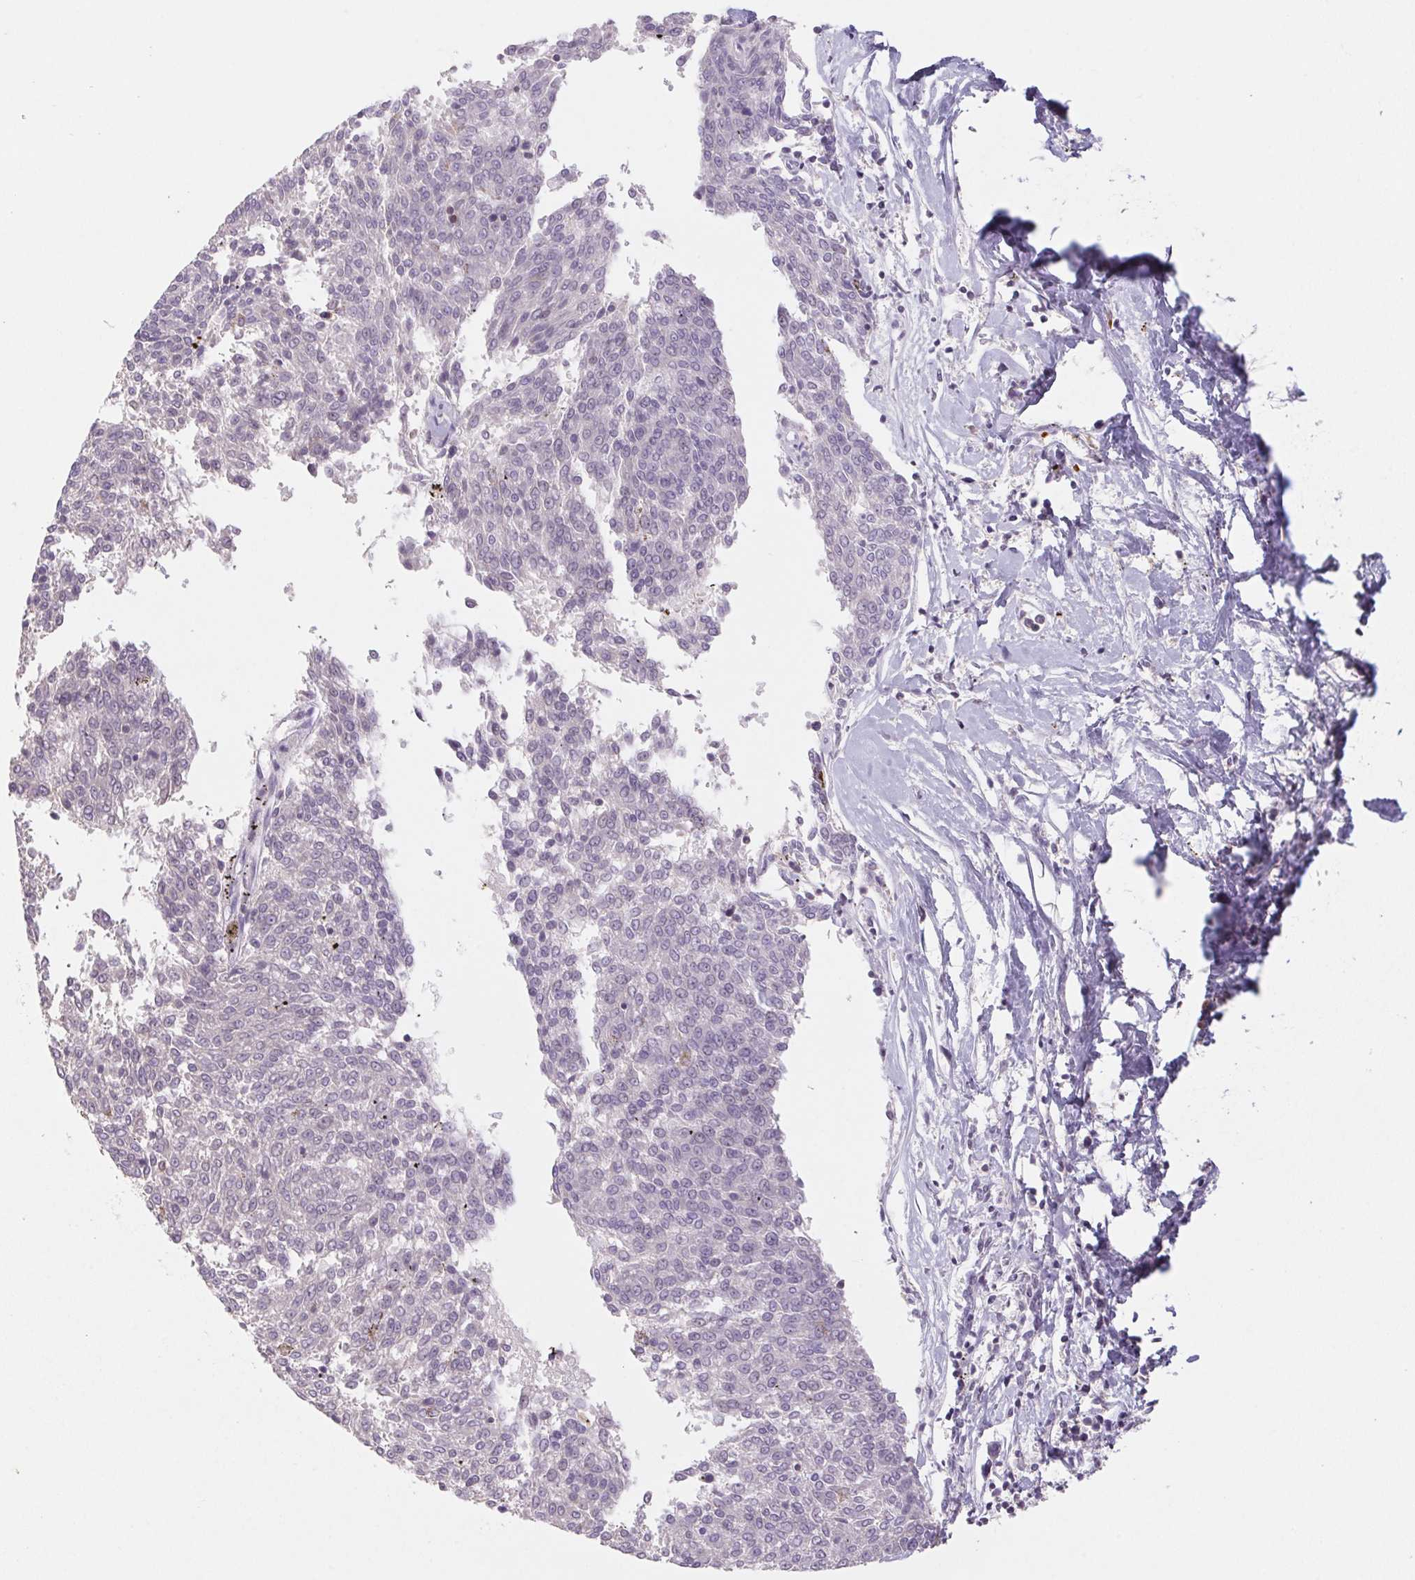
{"staining": {"intensity": "negative", "quantity": "none", "location": "none"}, "tissue": "melanoma", "cell_type": "Tumor cells", "image_type": "cancer", "snomed": [{"axis": "morphology", "description": "Malignant melanoma, NOS"}, {"axis": "topography", "description": "Skin"}], "caption": "An IHC histopathology image of malignant melanoma is shown. There is no staining in tumor cells of malignant melanoma.", "gene": "KIF26A", "patient": {"sex": "female", "age": 72}}